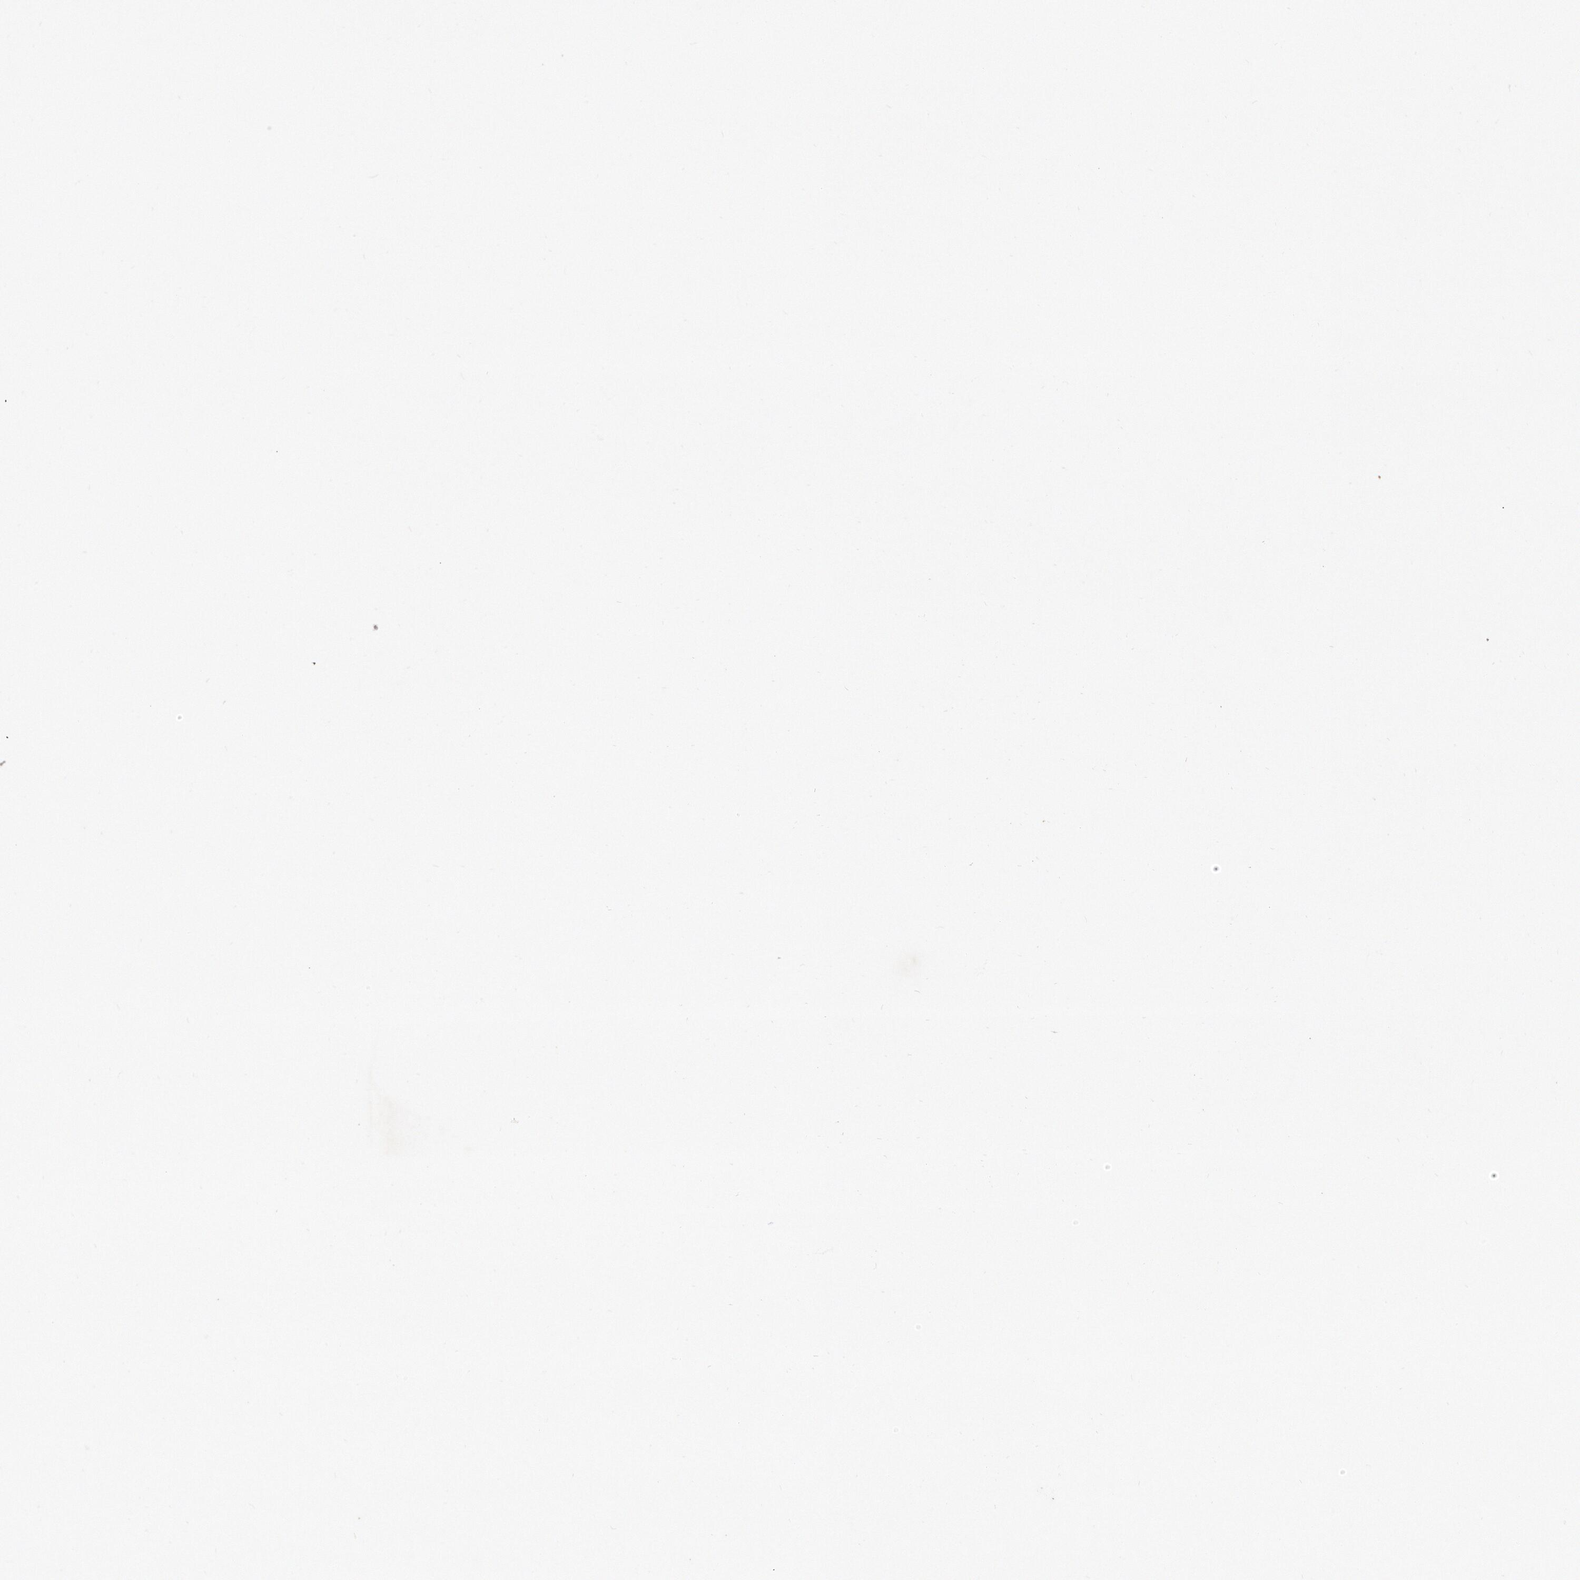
{"staining": {"intensity": "negative", "quantity": "none", "location": "none"}, "tissue": "colorectal cancer", "cell_type": "Tumor cells", "image_type": "cancer", "snomed": [{"axis": "morphology", "description": "Adenocarcinoma, NOS"}, {"axis": "topography", "description": "Rectum"}], "caption": "DAB (3,3'-diaminobenzidine) immunohistochemical staining of colorectal adenocarcinoma reveals no significant positivity in tumor cells. (DAB (3,3'-diaminobenzidine) immunohistochemistry visualized using brightfield microscopy, high magnification).", "gene": "TTLL4", "patient": {"sex": "male", "age": 59}}